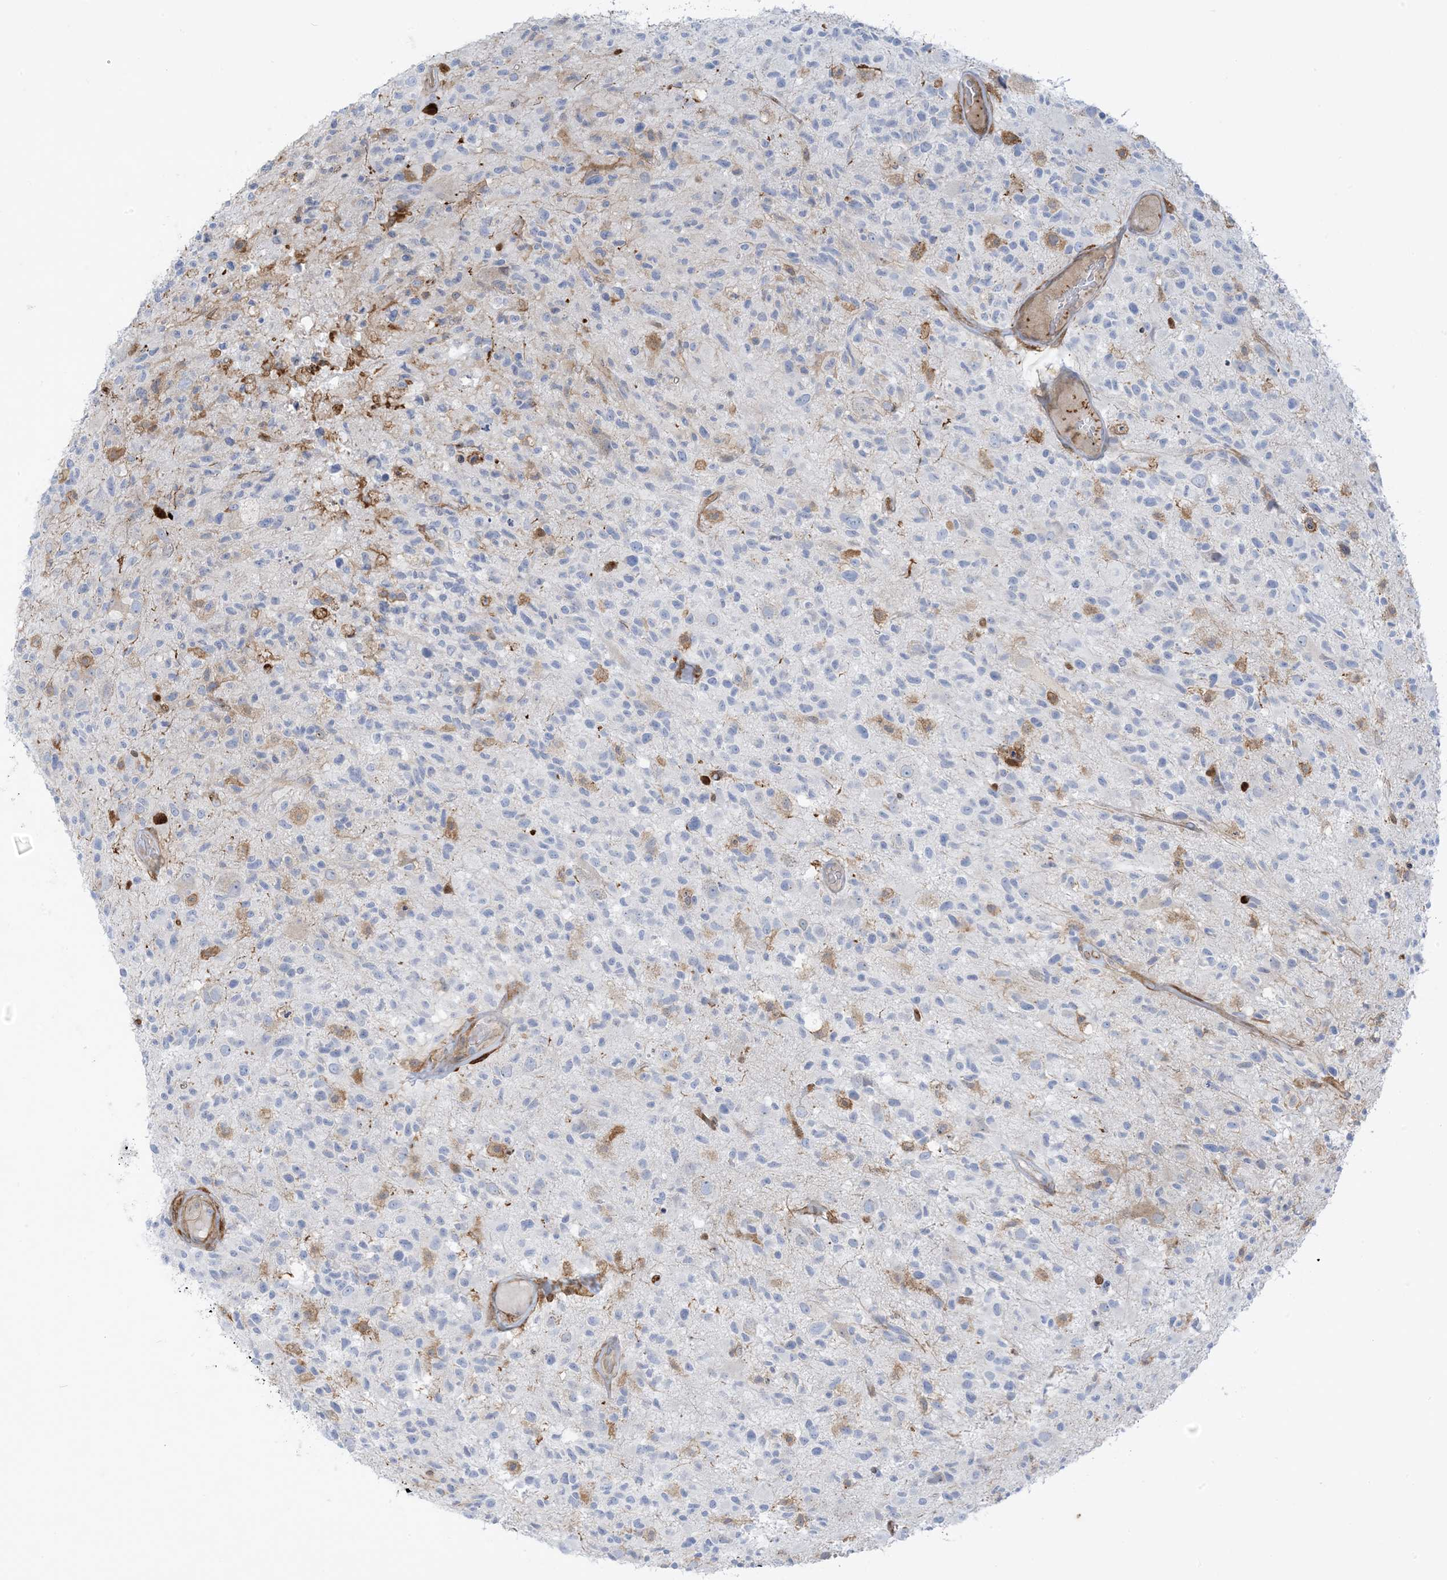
{"staining": {"intensity": "negative", "quantity": "none", "location": "none"}, "tissue": "glioma", "cell_type": "Tumor cells", "image_type": "cancer", "snomed": [{"axis": "morphology", "description": "Glioma, malignant, High grade"}, {"axis": "morphology", "description": "Glioblastoma, NOS"}, {"axis": "topography", "description": "Brain"}], "caption": "A photomicrograph of malignant glioma (high-grade) stained for a protein exhibits no brown staining in tumor cells.", "gene": "ICMT", "patient": {"sex": "male", "age": 60}}